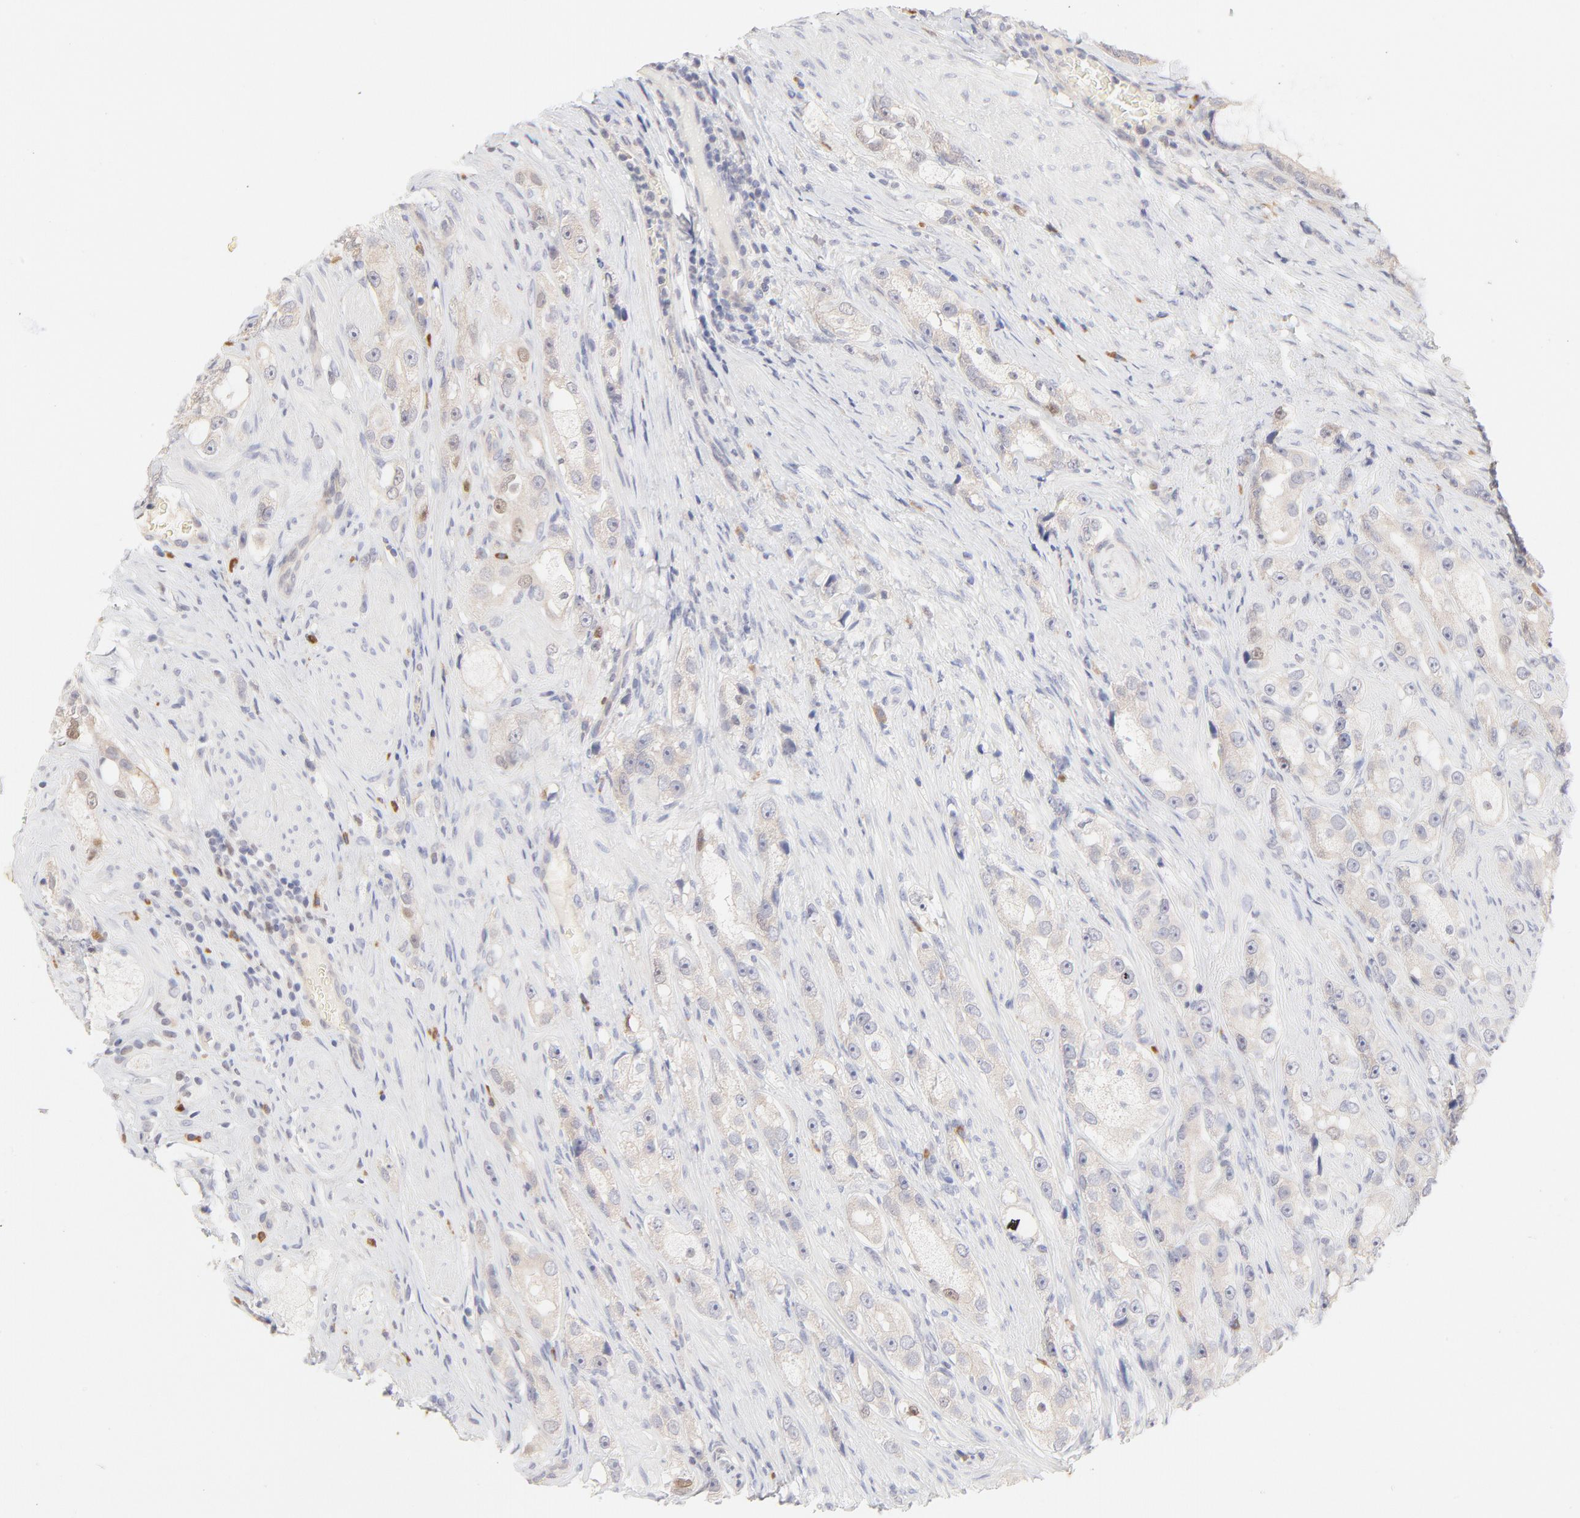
{"staining": {"intensity": "negative", "quantity": "none", "location": "none"}, "tissue": "prostate cancer", "cell_type": "Tumor cells", "image_type": "cancer", "snomed": [{"axis": "morphology", "description": "Adenocarcinoma, High grade"}, {"axis": "topography", "description": "Prostate"}], "caption": "A micrograph of human prostate cancer (high-grade adenocarcinoma) is negative for staining in tumor cells.", "gene": "ELF3", "patient": {"sex": "male", "age": 63}}